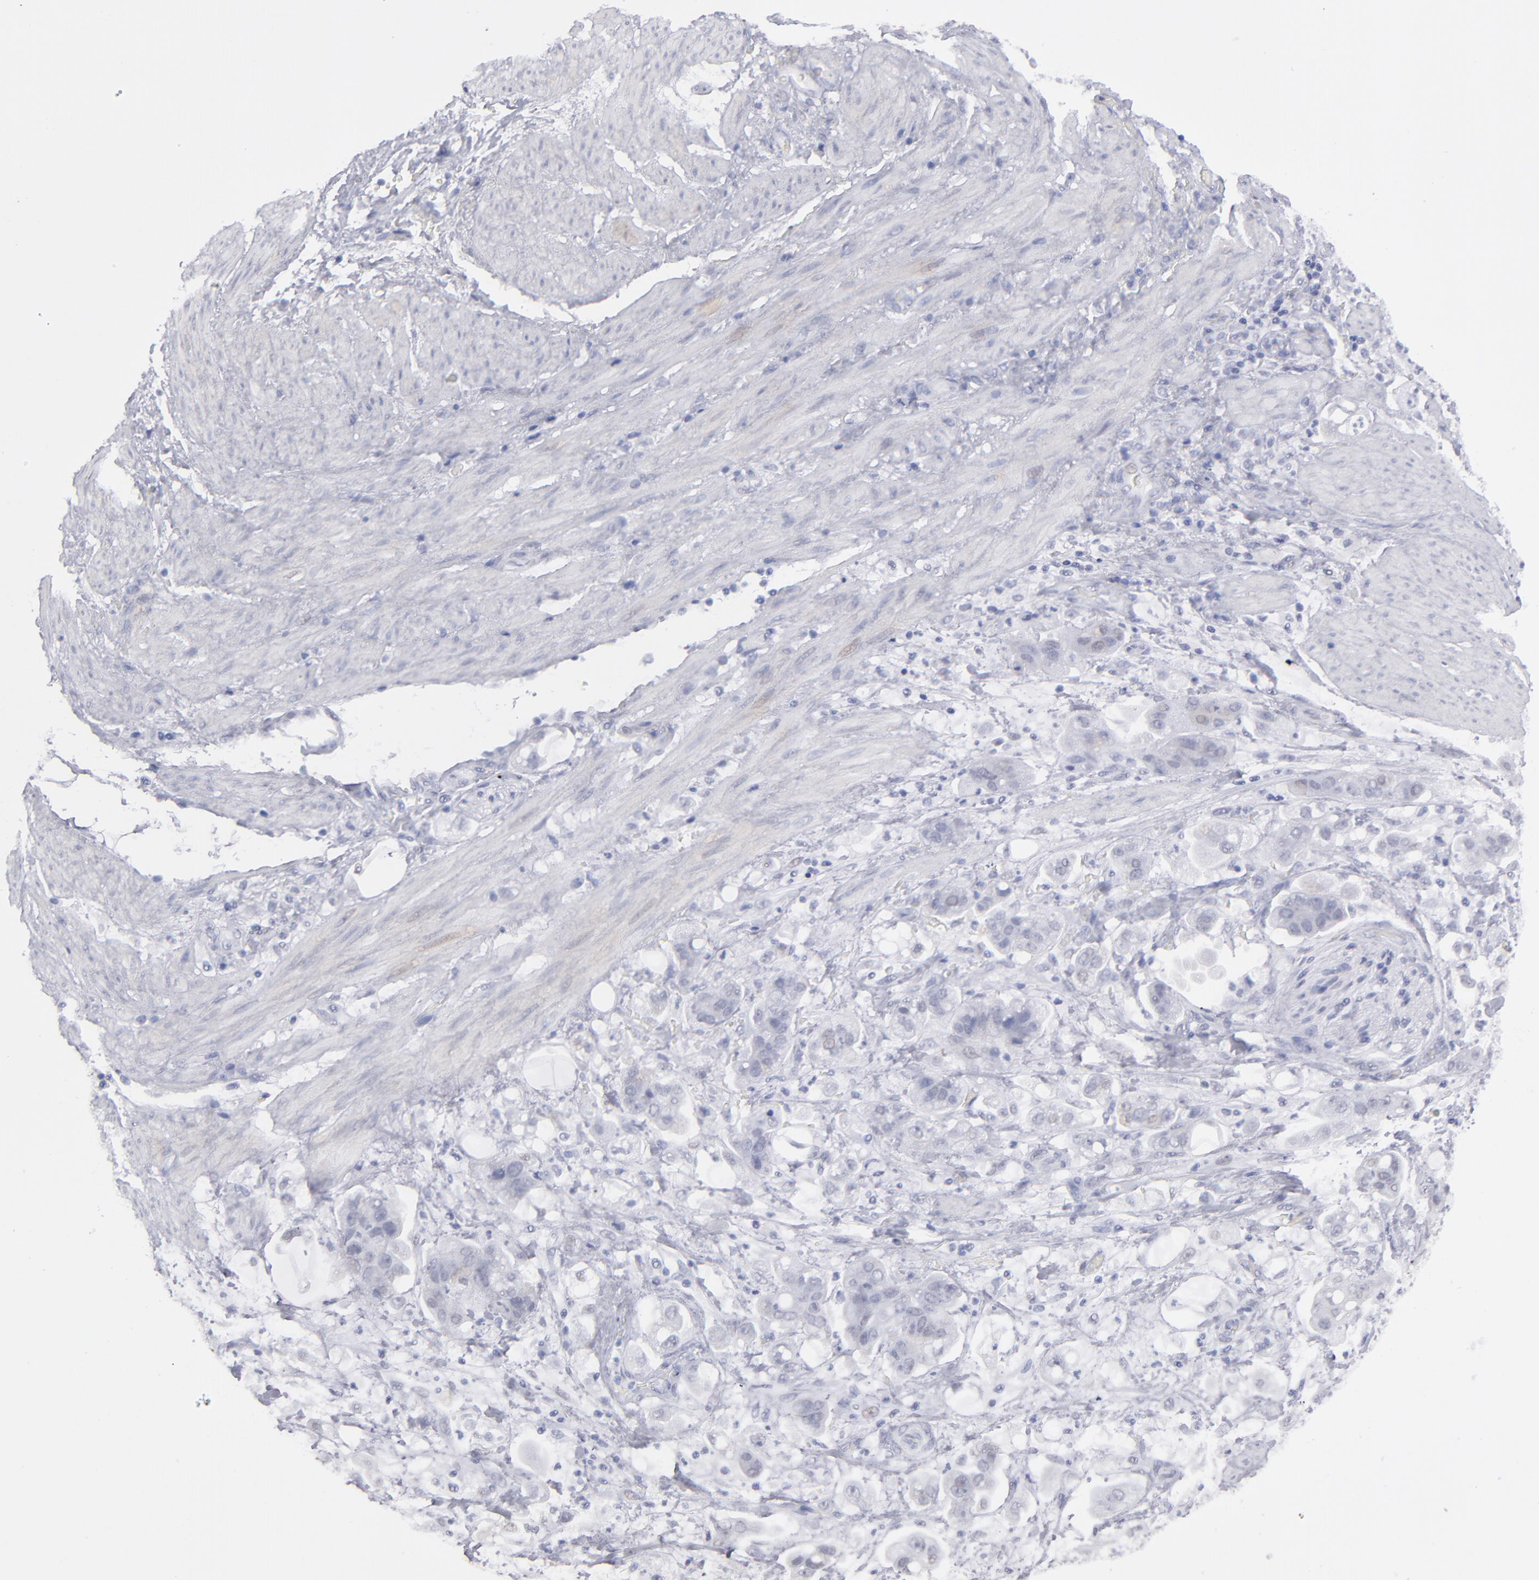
{"staining": {"intensity": "negative", "quantity": "none", "location": "none"}, "tissue": "stomach cancer", "cell_type": "Tumor cells", "image_type": "cancer", "snomed": [{"axis": "morphology", "description": "Adenocarcinoma, NOS"}, {"axis": "topography", "description": "Stomach"}], "caption": "There is no significant positivity in tumor cells of stomach cancer.", "gene": "ALDOB", "patient": {"sex": "male", "age": 62}}